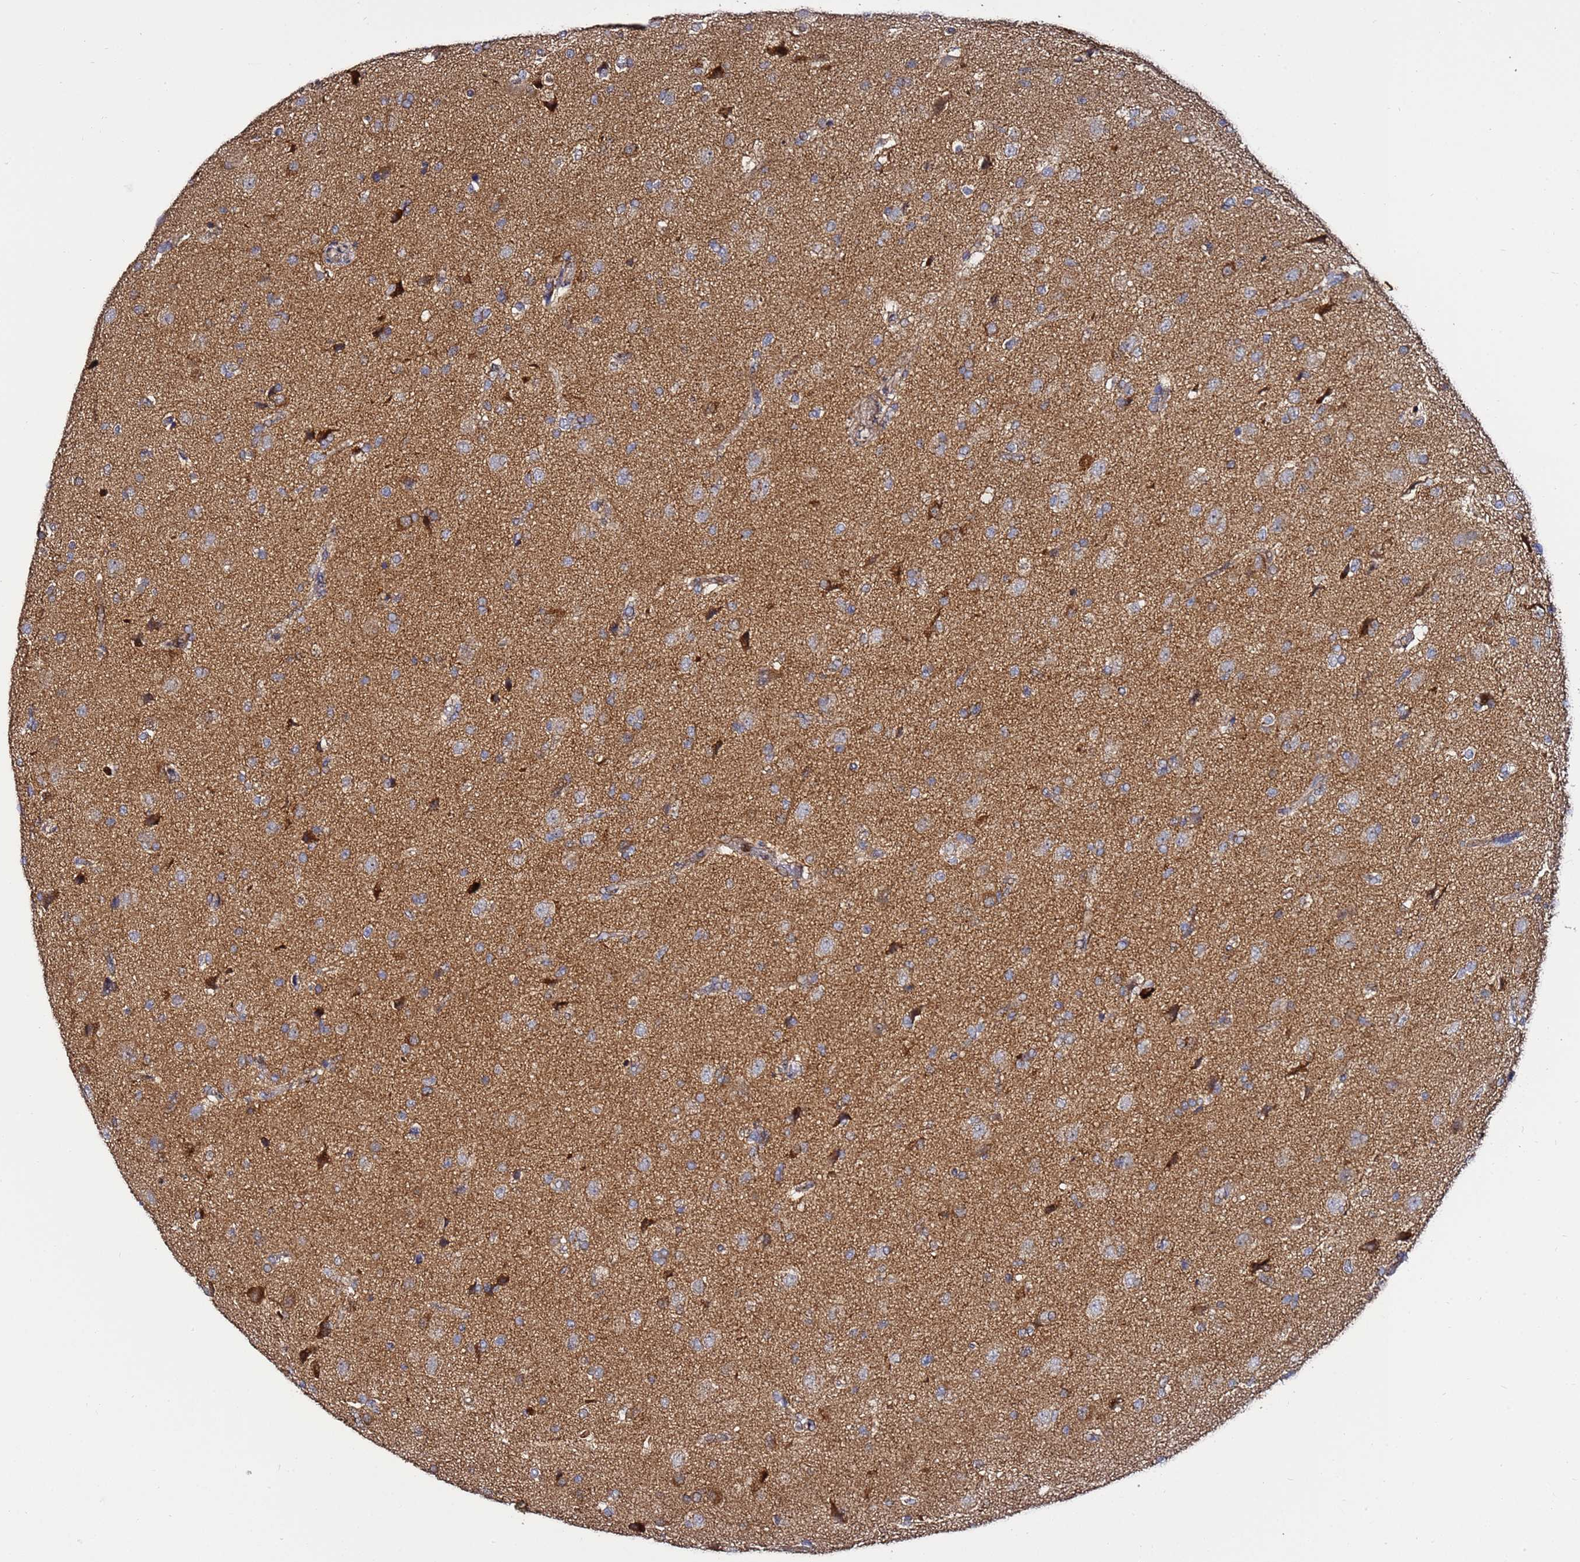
{"staining": {"intensity": "weak", "quantity": "25%-75%", "location": "cytoplasmic/membranous"}, "tissue": "glioma", "cell_type": "Tumor cells", "image_type": "cancer", "snomed": [{"axis": "morphology", "description": "Glioma, malignant, High grade"}, {"axis": "topography", "description": "Brain"}], "caption": "This image demonstrates IHC staining of human glioma, with low weak cytoplasmic/membranous positivity in approximately 25%-75% of tumor cells.", "gene": "TMEM176B", "patient": {"sex": "male", "age": 33}}